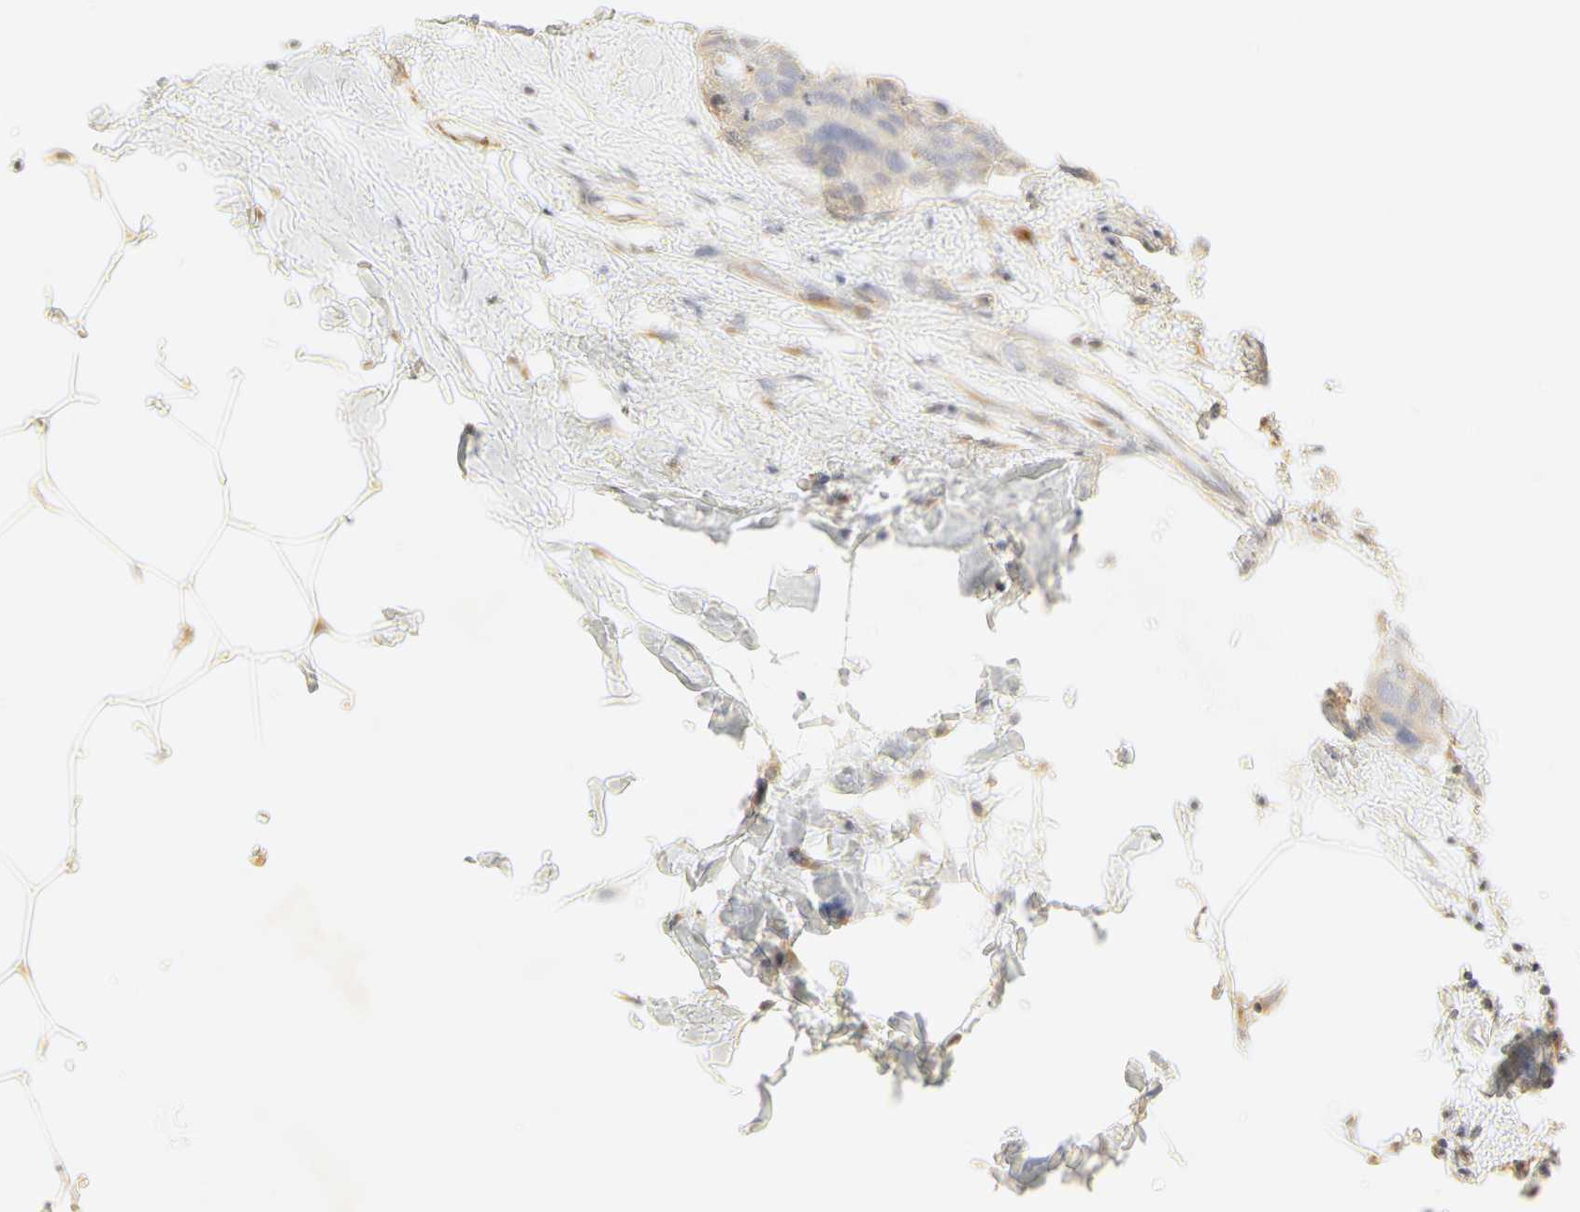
{"staining": {"intensity": "weak", "quantity": ">75%", "location": "cytoplasmic/membranous"}, "tissue": "breast cancer", "cell_type": "Tumor cells", "image_type": "cancer", "snomed": [{"axis": "morphology", "description": "Normal tissue, NOS"}, {"axis": "morphology", "description": "Duct carcinoma"}, {"axis": "topography", "description": "Breast"}], "caption": "Approximately >75% of tumor cells in breast cancer display weak cytoplasmic/membranous protein positivity as visualized by brown immunohistochemical staining.", "gene": "GNRH2", "patient": {"sex": "female", "age": 50}}